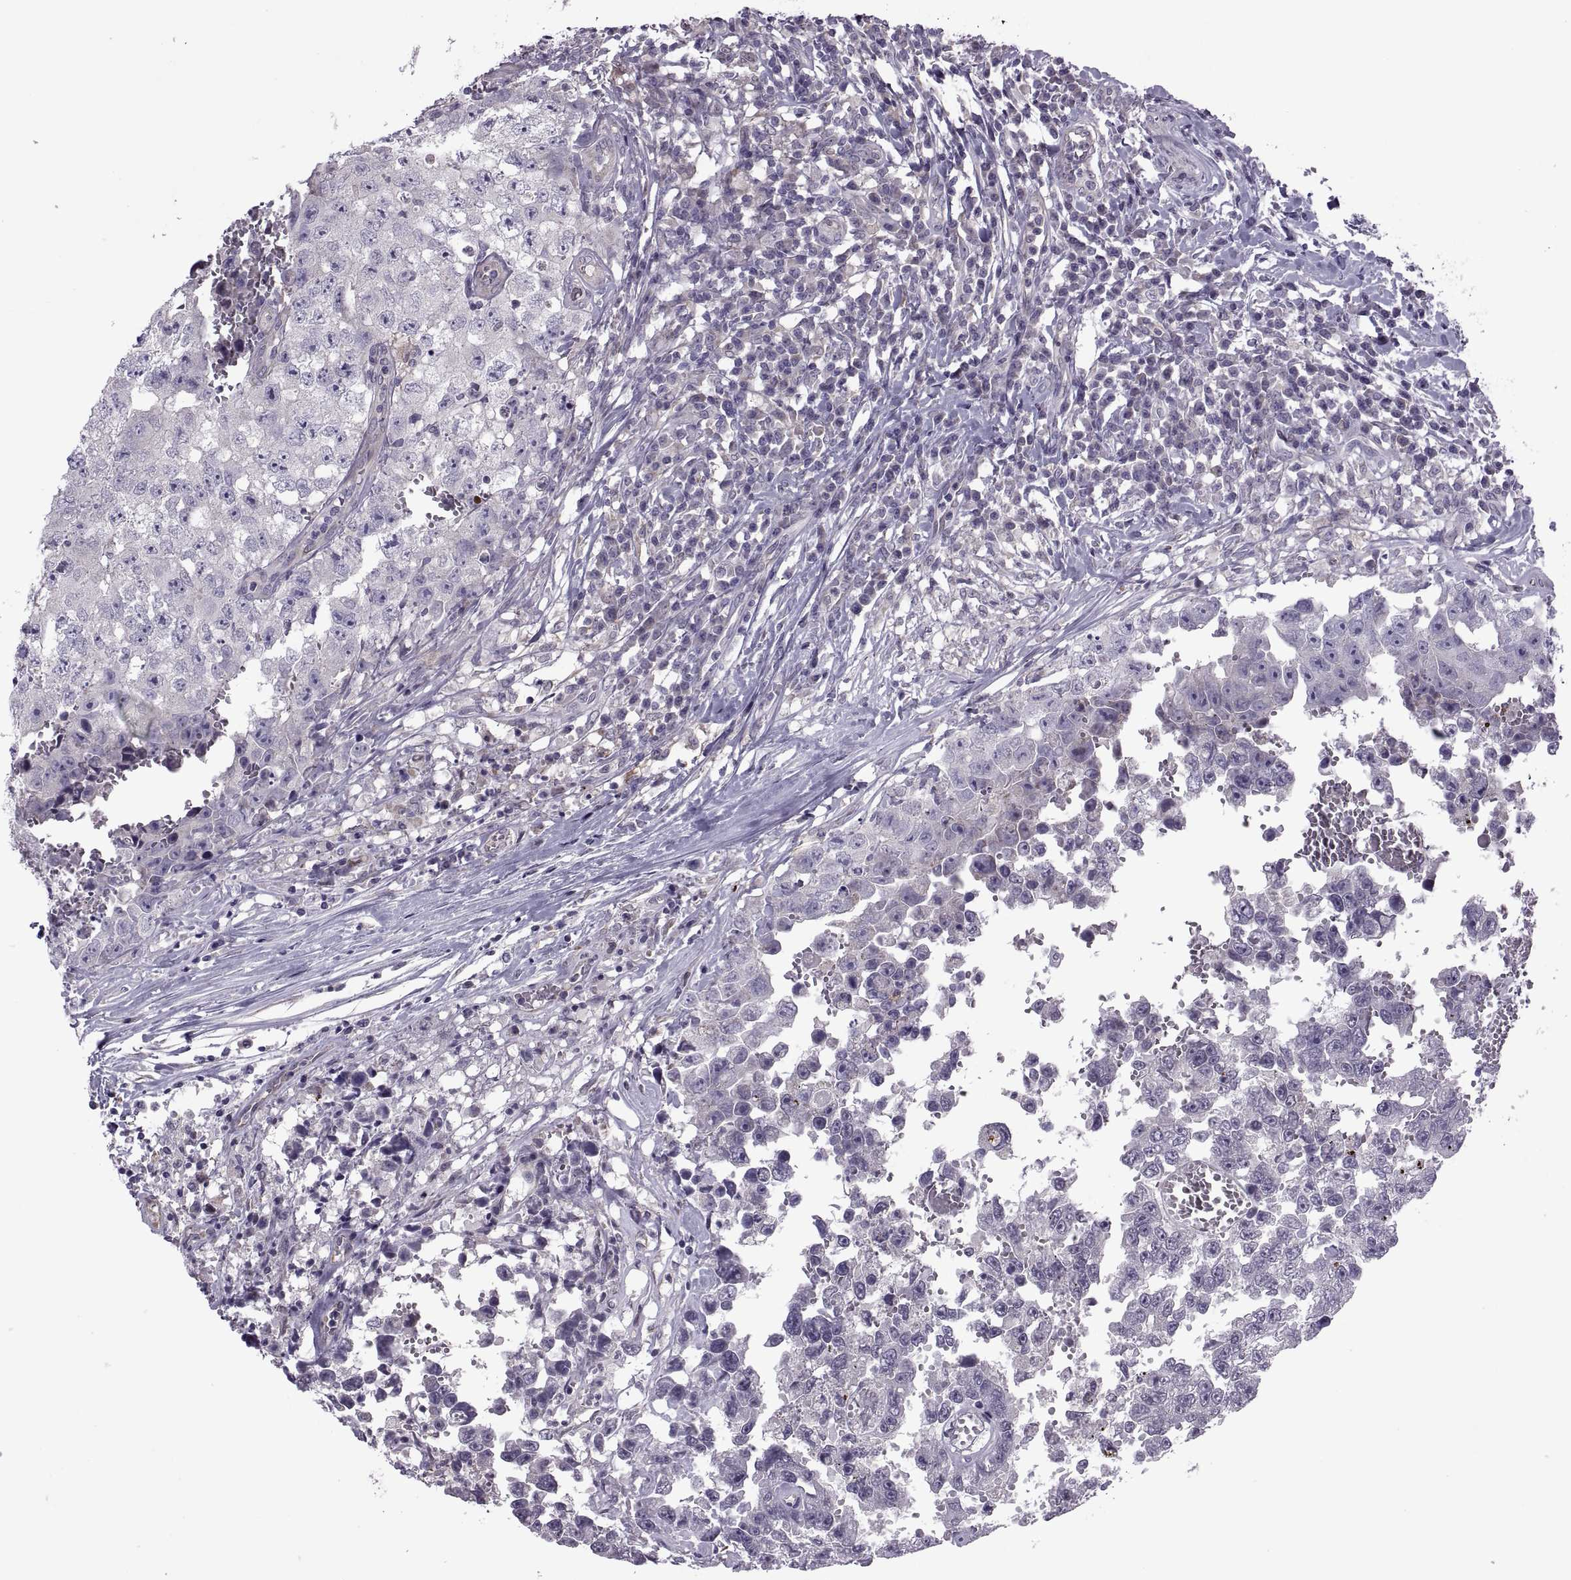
{"staining": {"intensity": "negative", "quantity": "none", "location": "none"}, "tissue": "testis cancer", "cell_type": "Tumor cells", "image_type": "cancer", "snomed": [{"axis": "morphology", "description": "Carcinoma, Embryonal, NOS"}, {"axis": "topography", "description": "Testis"}], "caption": "Testis embryonal carcinoma stained for a protein using immunohistochemistry reveals no expression tumor cells.", "gene": "ODF3", "patient": {"sex": "male", "age": 36}}